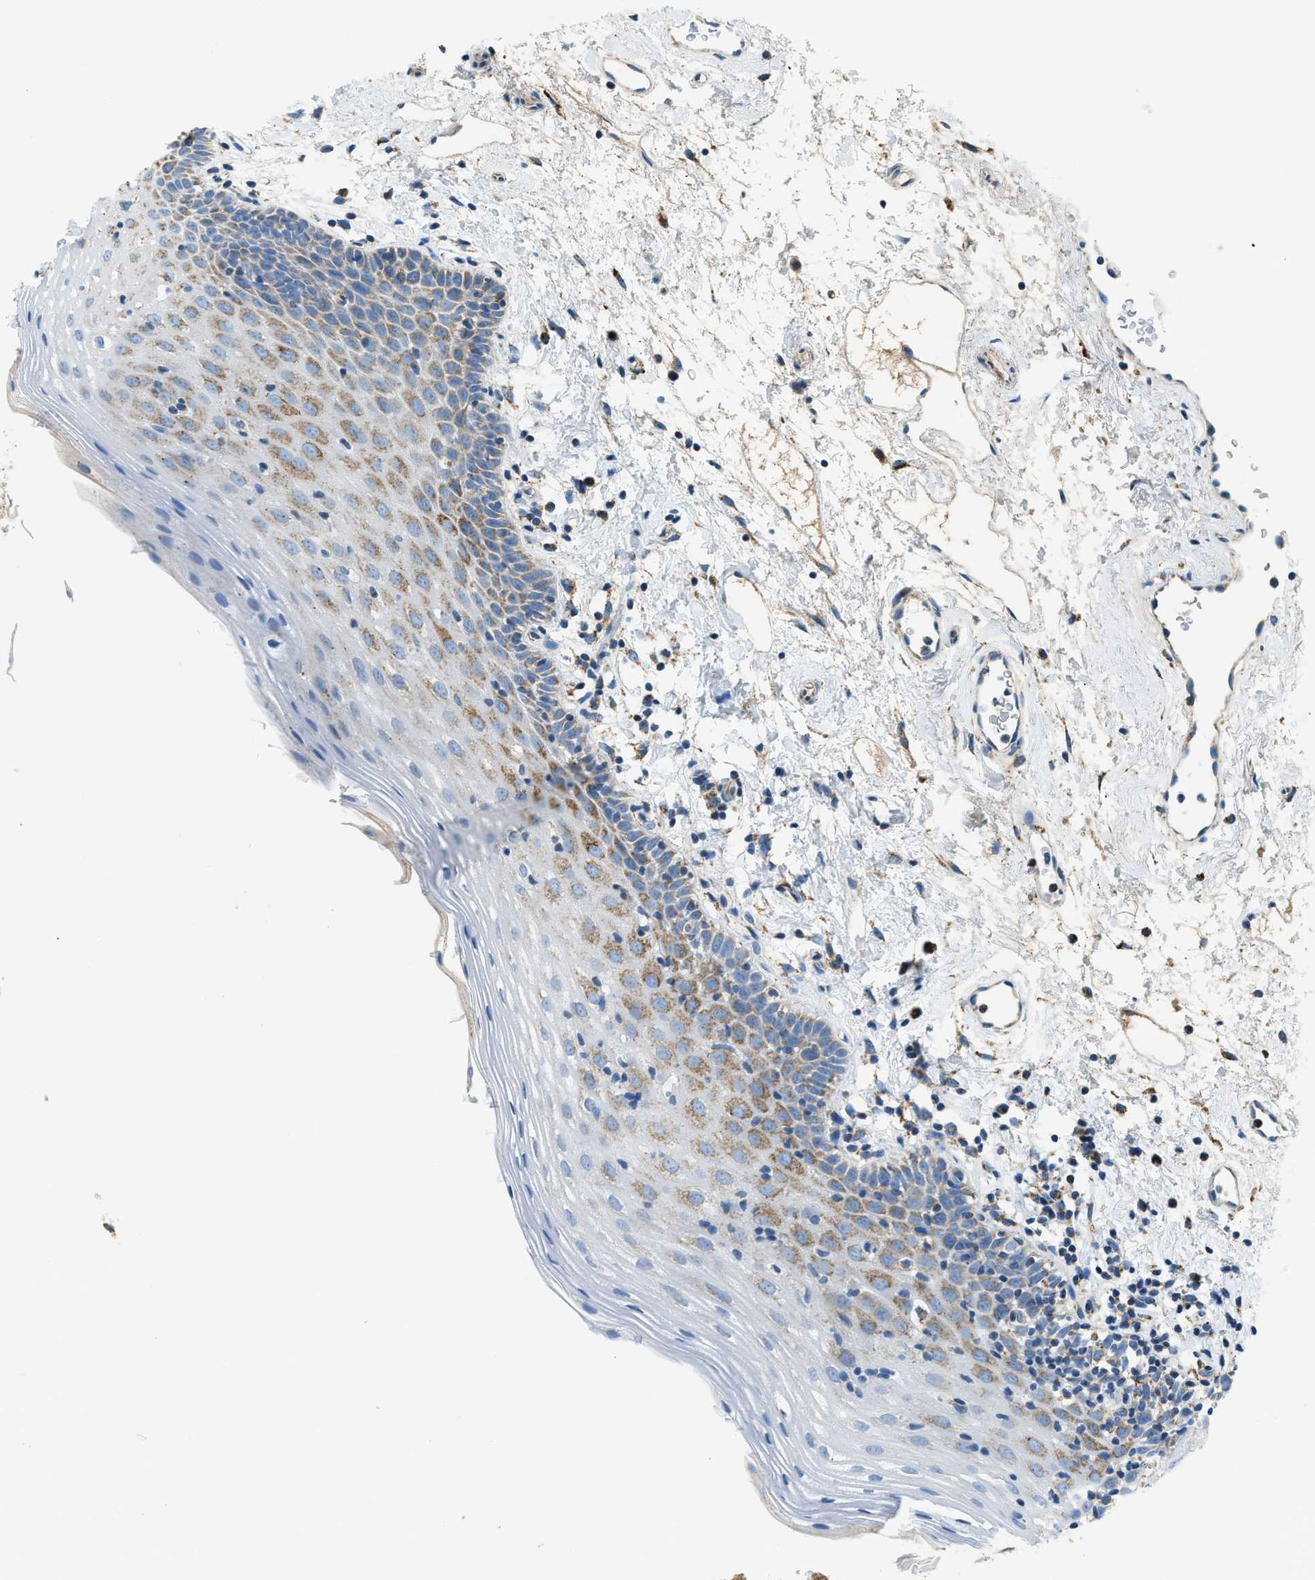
{"staining": {"intensity": "moderate", "quantity": "25%-75%", "location": "cytoplasmic/membranous"}, "tissue": "oral mucosa", "cell_type": "Squamous epithelial cells", "image_type": "normal", "snomed": [{"axis": "morphology", "description": "Normal tissue, NOS"}, {"axis": "topography", "description": "Oral tissue"}], "caption": "Unremarkable oral mucosa shows moderate cytoplasmic/membranous positivity in approximately 25%-75% of squamous epithelial cells (Stains: DAB in brown, nuclei in blue, Microscopy: brightfield microscopy at high magnification)..", "gene": "ACADVL", "patient": {"sex": "male", "age": 66}}